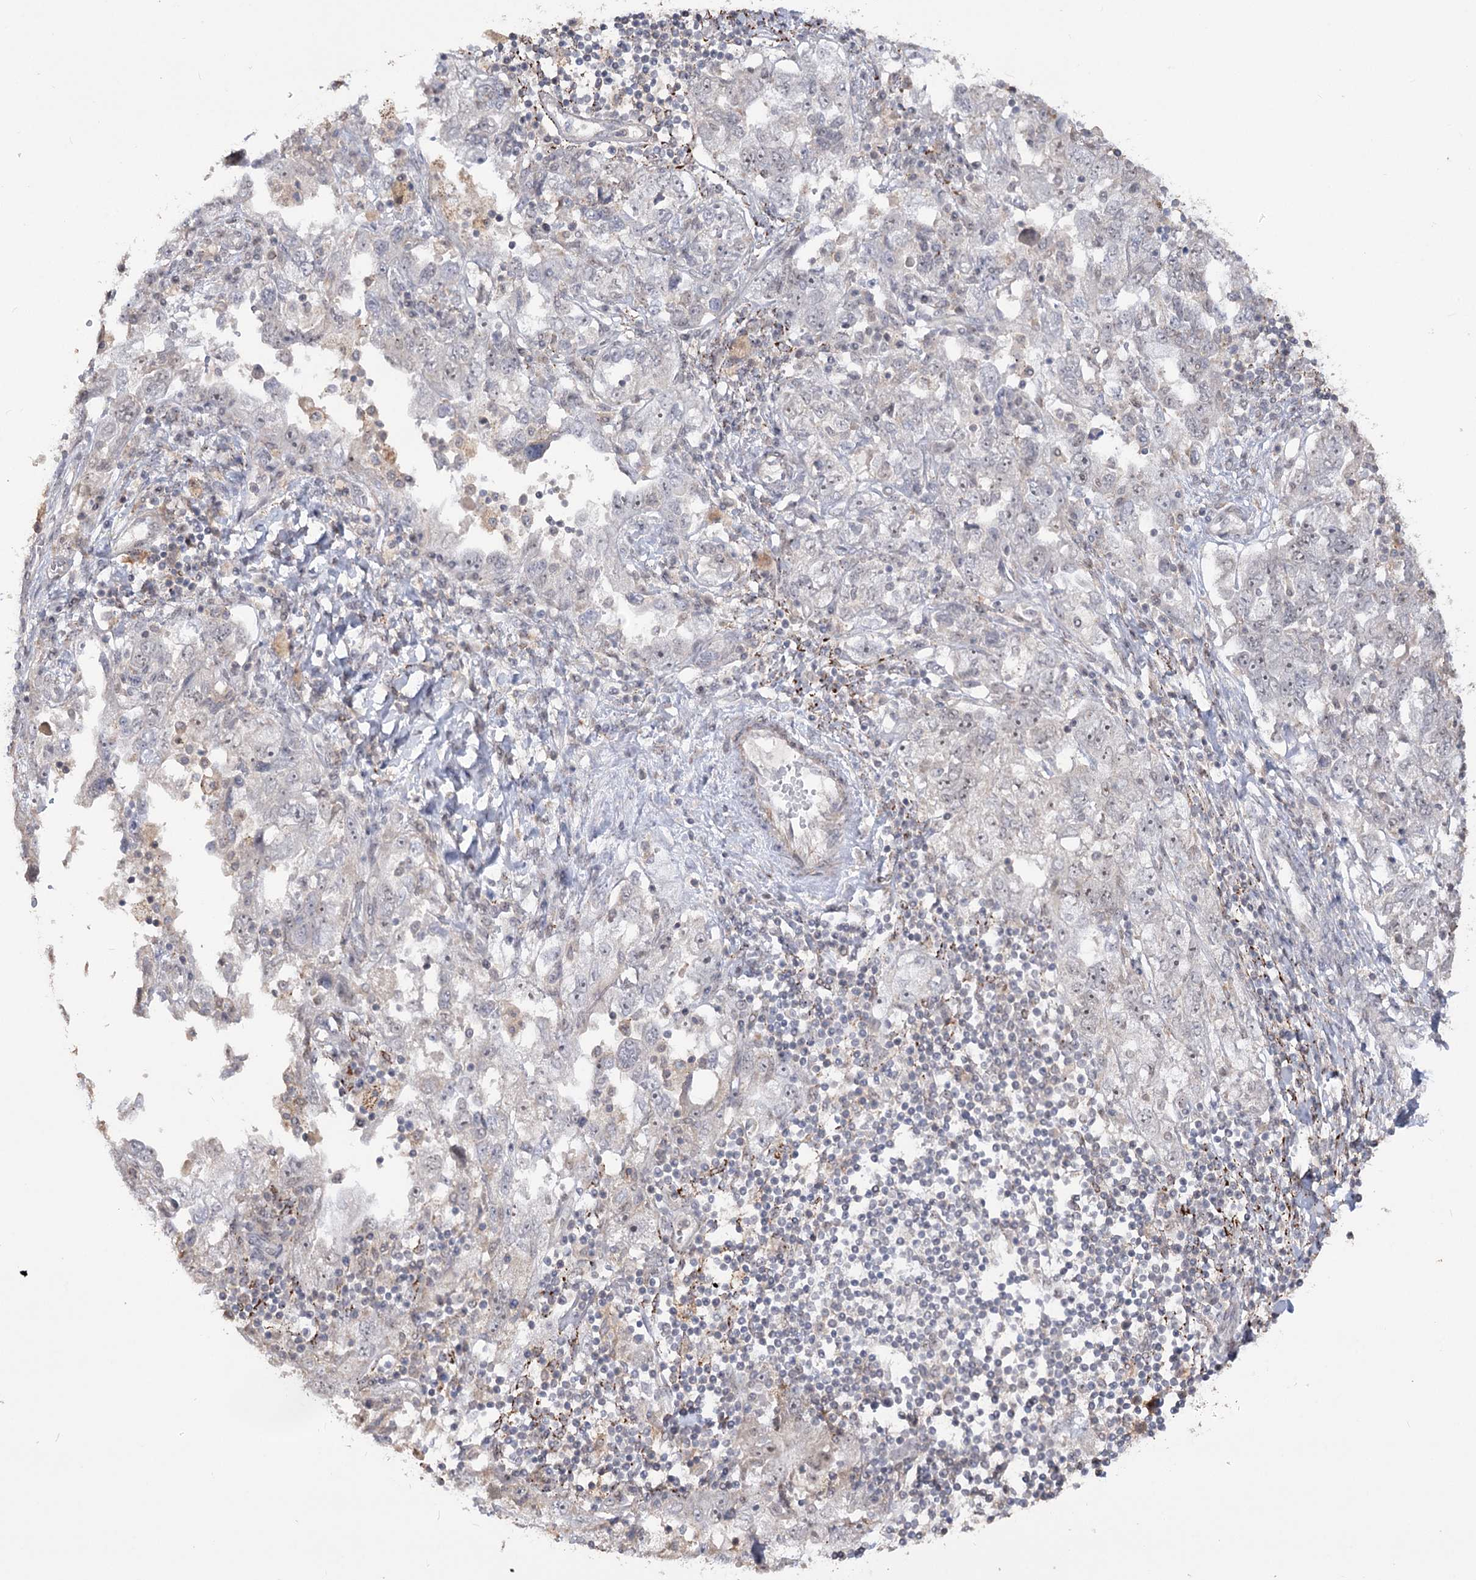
{"staining": {"intensity": "negative", "quantity": "none", "location": "none"}, "tissue": "ovarian cancer", "cell_type": "Tumor cells", "image_type": "cancer", "snomed": [{"axis": "morphology", "description": "Carcinoma, NOS"}, {"axis": "morphology", "description": "Cystadenocarcinoma, serous, NOS"}, {"axis": "topography", "description": "Ovary"}], "caption": "Ovarian cancer (carcinoma) was stained to show a protein in brown. There is no significant expression in tumor cells. (DAB (3,3'-diaminobenzidine) IHC visualized using brightfield microscopy, high magnification).", "gene": "ZSCAN23", "patient": {"sex": "female", "age": 69}}